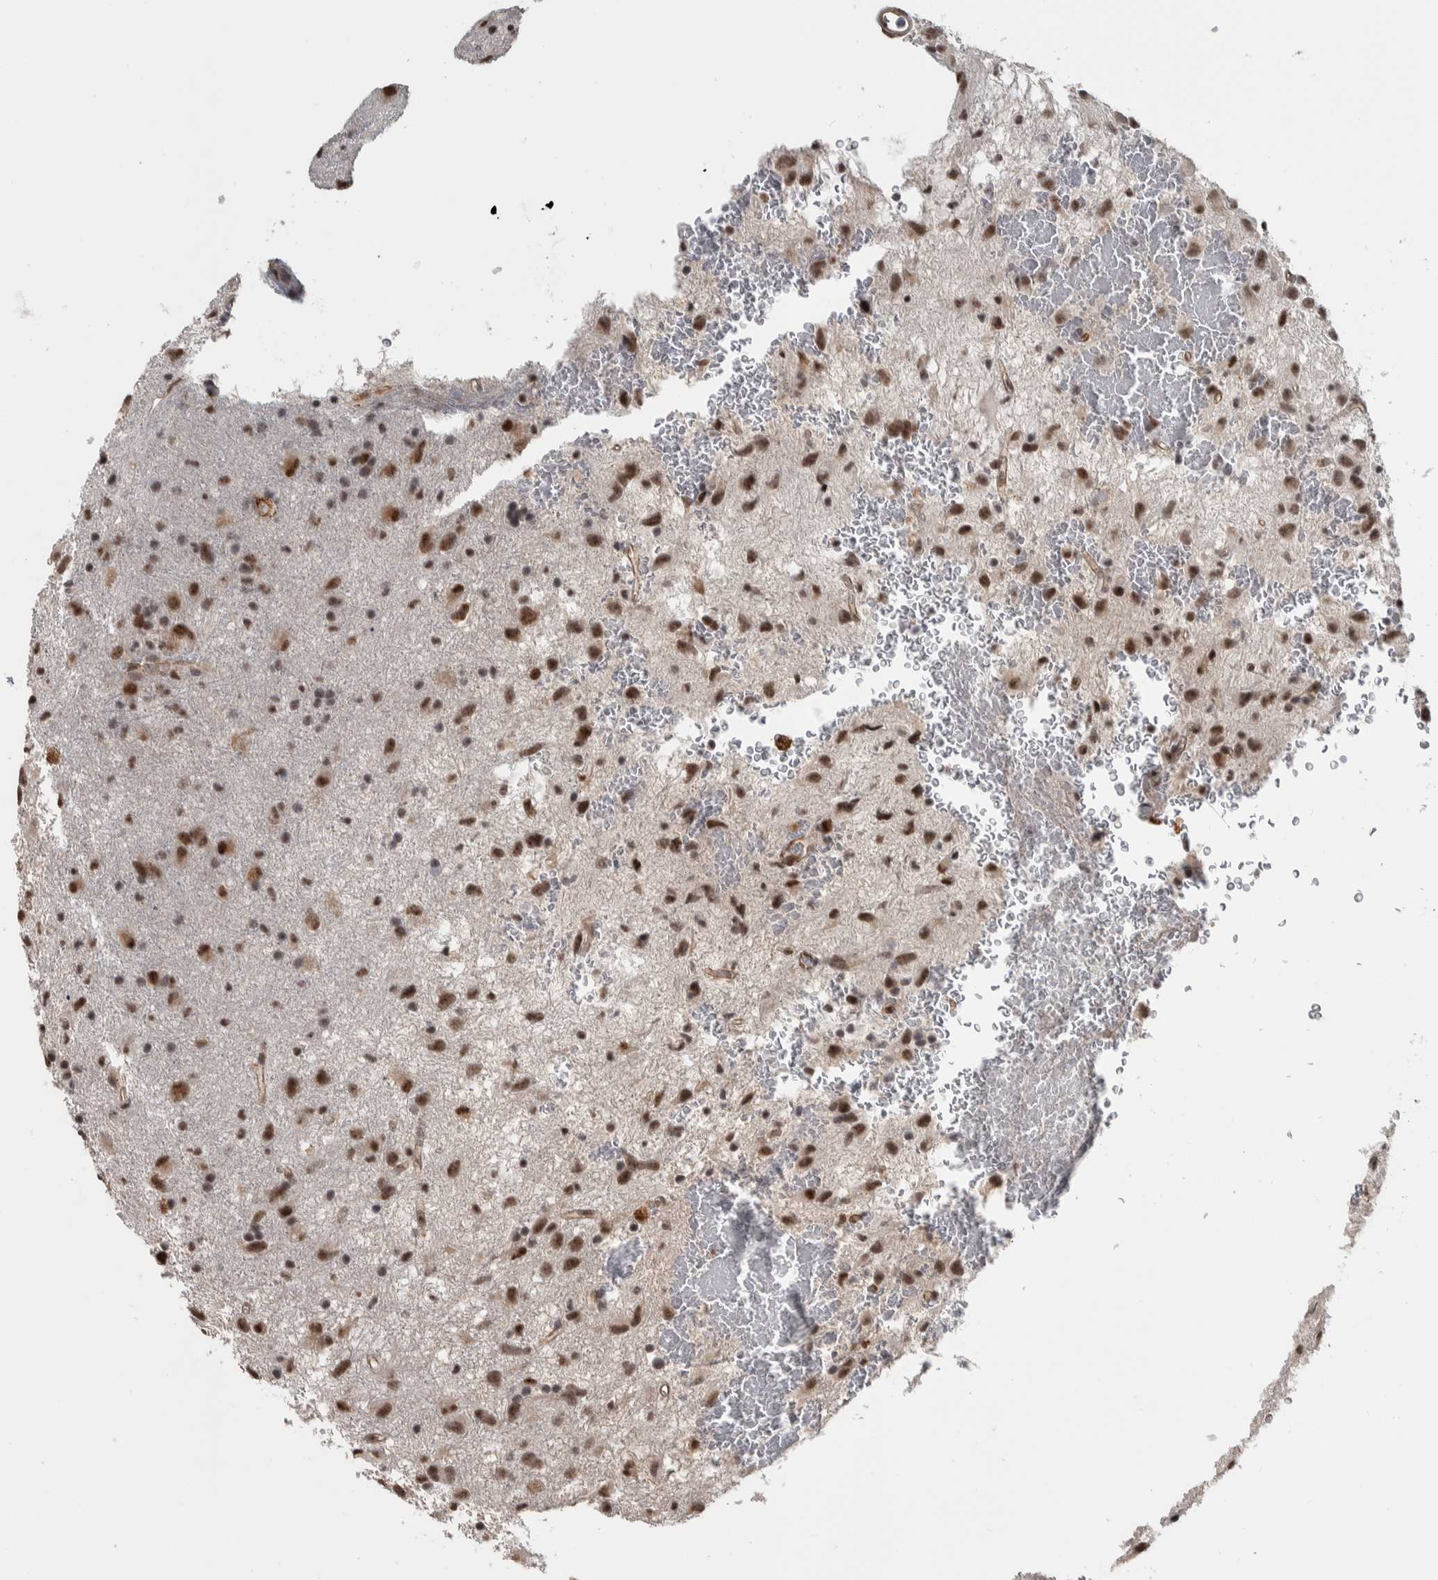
{"staining": {"intensity": "strong", "quantity": ">75%", "location": "nuclear"}, "tissue": "glioma", "cell_type": "Tumor cells", "image_type": "cancer", "snomed": [{"axis": "morphology", "description": "Glioma, malignant, Low grade"}, {"axis": "topography", "description": "Brain"}], "caption": "Protein staining displays strong nuclear positivity in approximately >75% of tumor cells in malignant glioma (low-grade). (Brightfield microscopy of DAB IHC at high magnification).", "gene": "DDX42", "patient": {"sex": "male", "age": 77}}